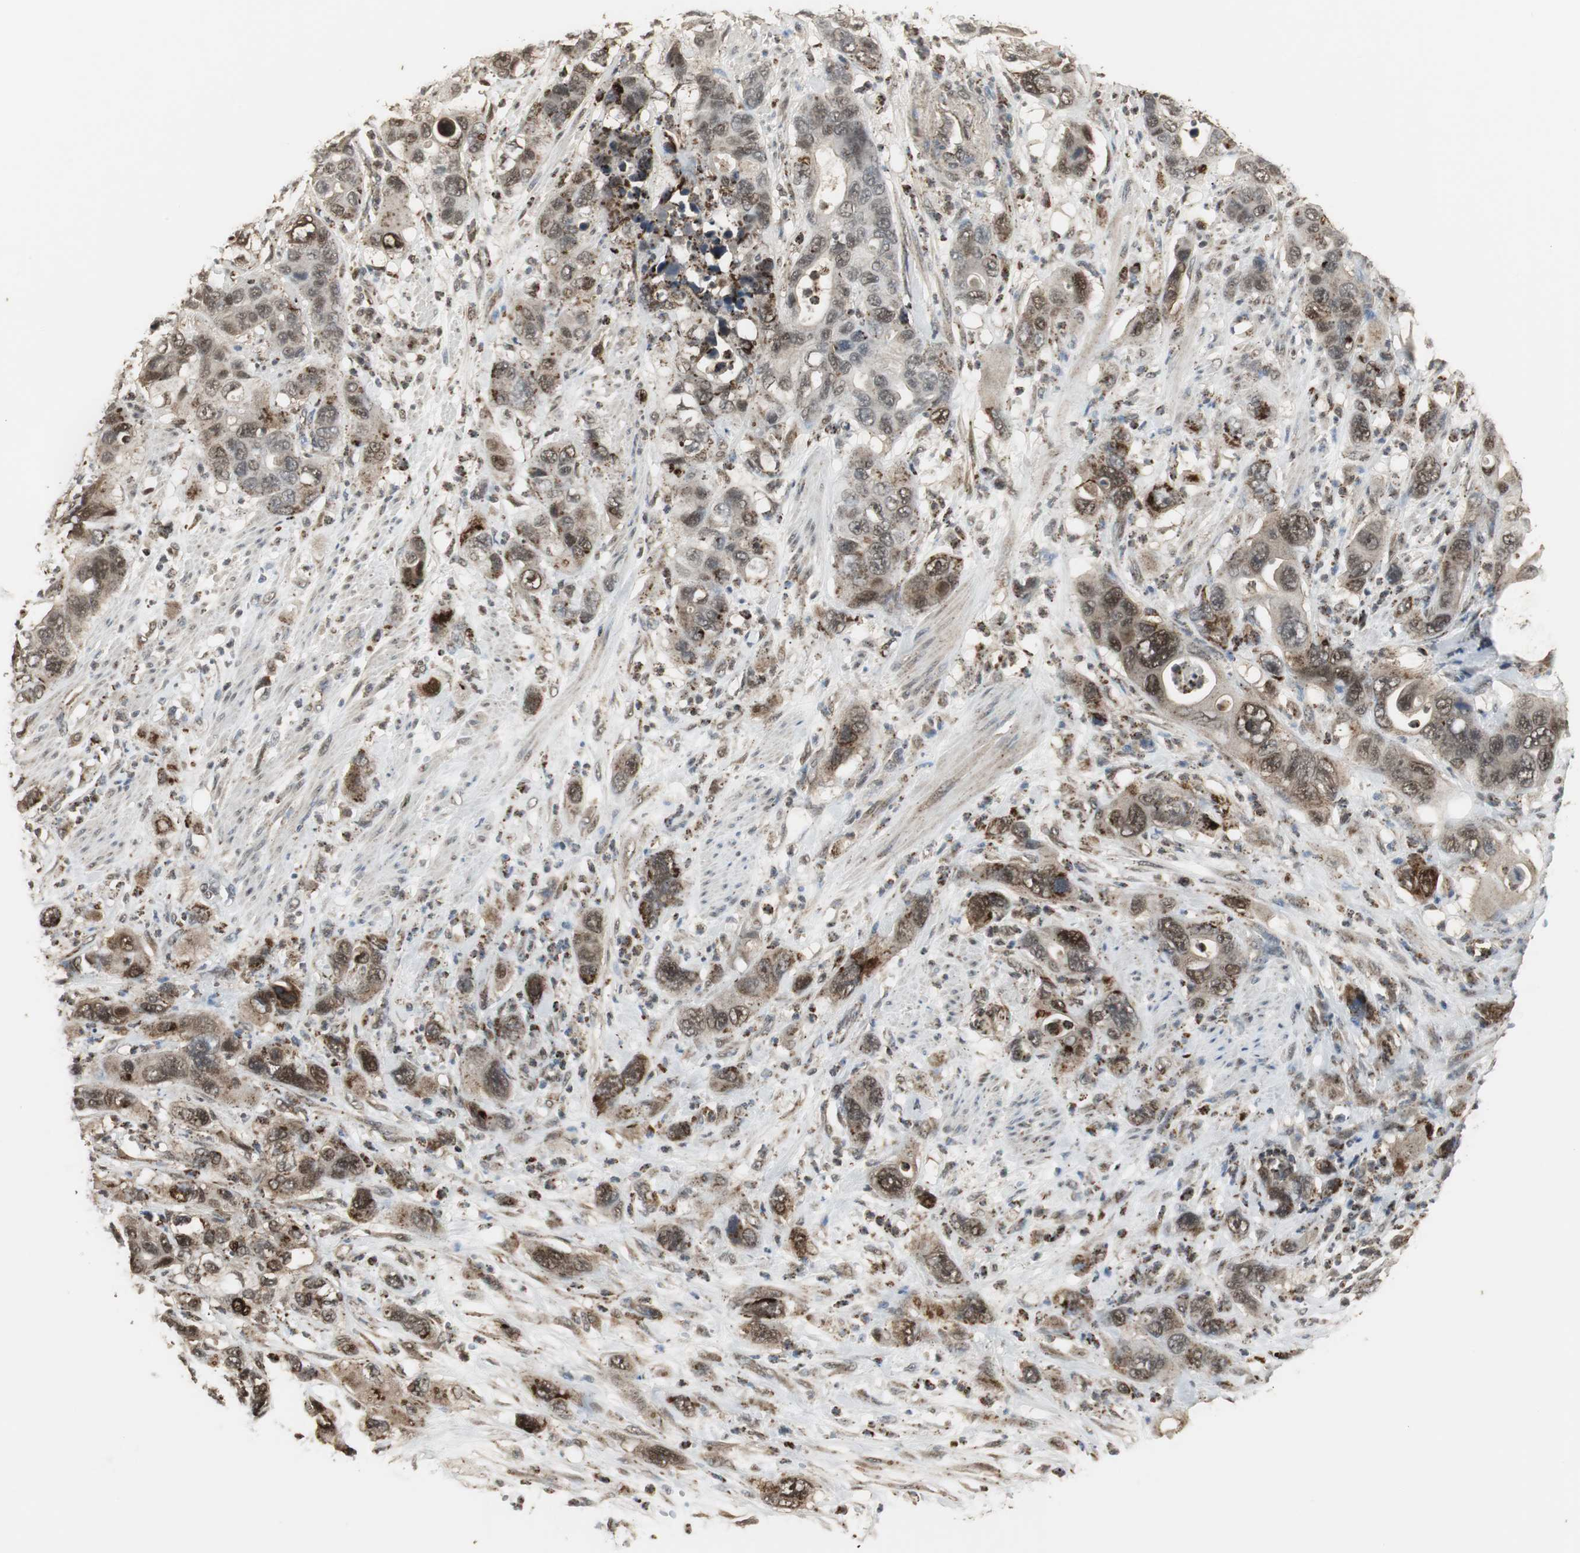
{"staining": {"intensity": "strong", "quantity": ">75%", "location": "cytoplasmic/membranous,nuclear"}, "tissue": "pancreatic cancer", "cell_type": "Tumor cells", "image_type": "cancer", "snomed": [{"axis": "morphology", "description": "Adenocarcinoma, NOS"}, {"axis": "topography", "description": "Pancreas"}], "caption": "There is high levels of strong cytoplasmic/membranous and nuclear positivity in tumor cells of adenocarcinoma (pancreatic), as demonstrated by immunohistochemical staining (brown color).", "gene": "PLIN3", "patient": {"sex": "female", "age": 71}}